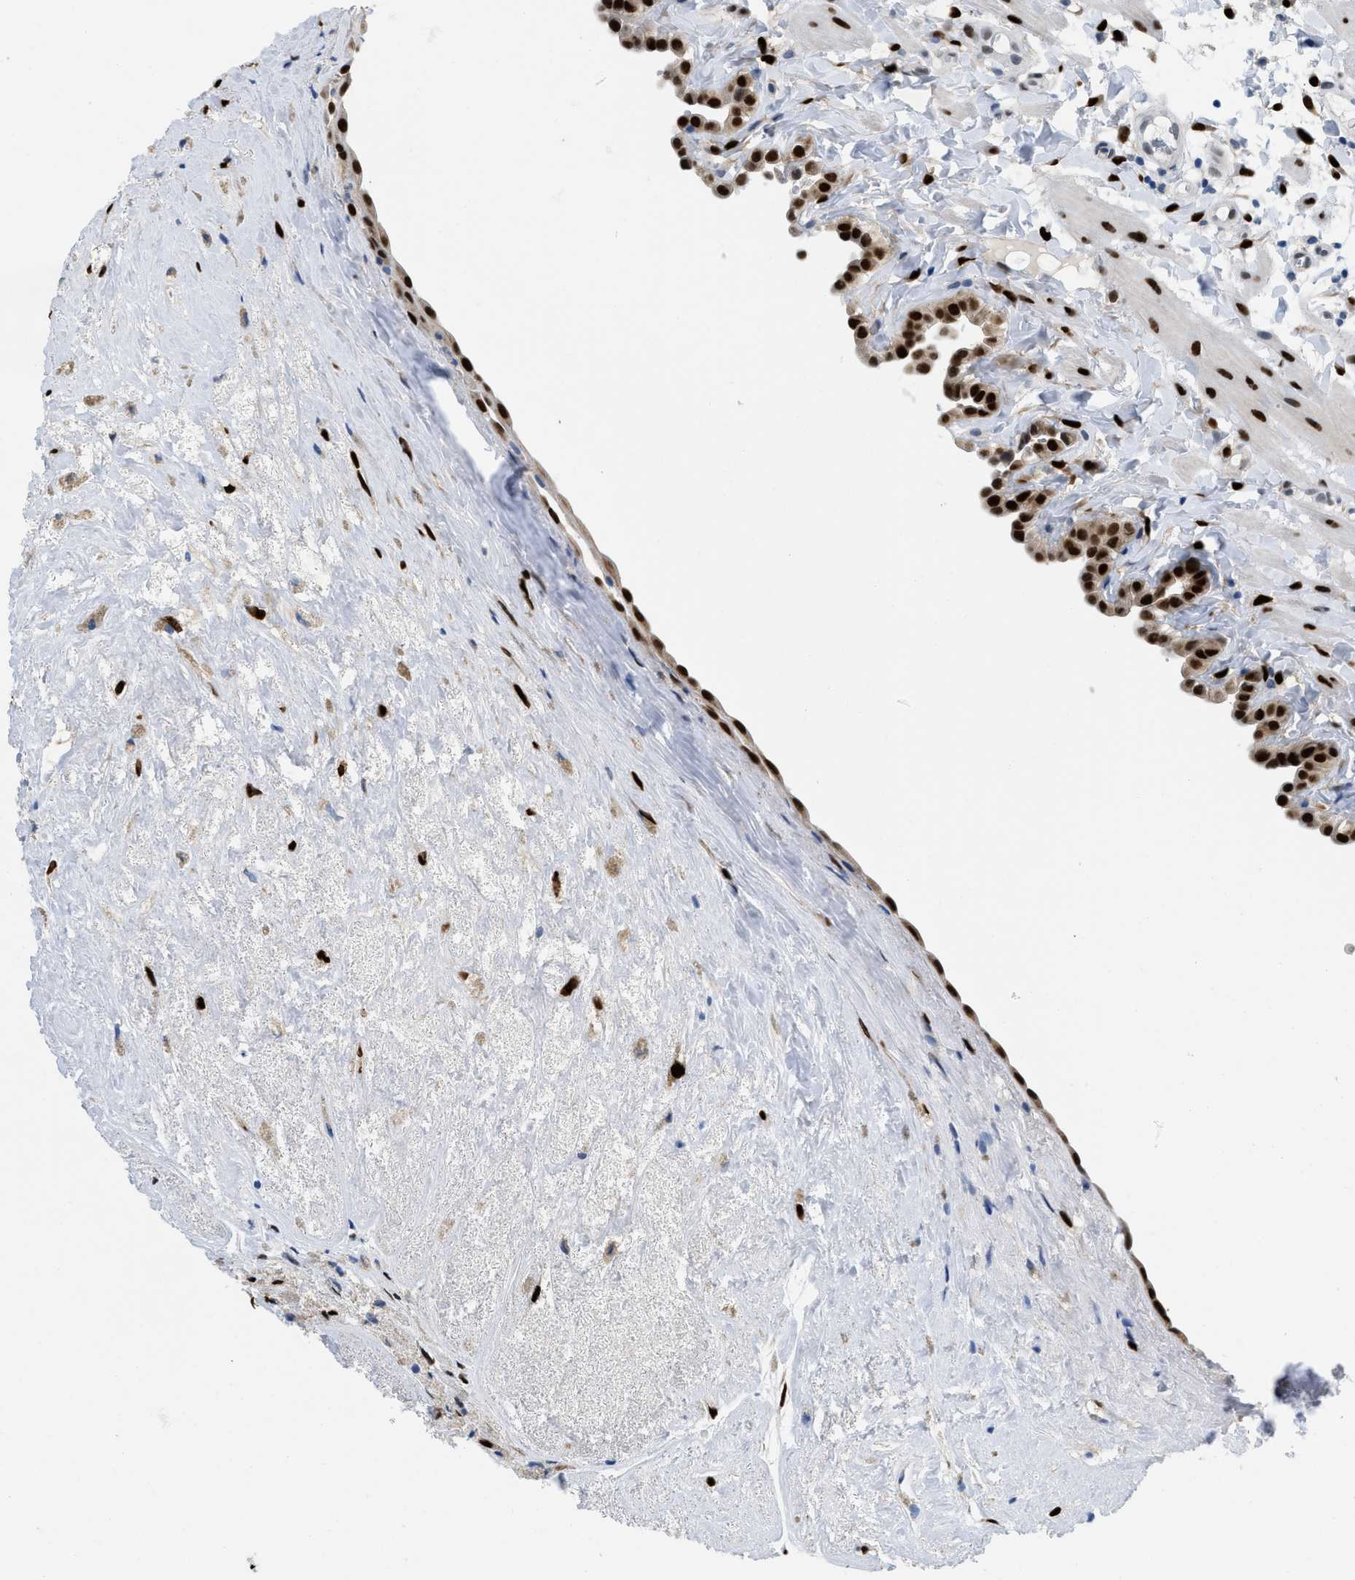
{"staining": {"intensity": "strong", "quantity": ">75%", "location": "nuclear"}, "tissue": "fallopian tube", "cell_type": "Glandular cells", "image_type": "normal", "snomed": [{"axis": "morphology", "description": "Normal tissue, NOS"}, {"axis": "topography", "description": "Fallopian tube"}, {"axis": "topography", "description": "Placenta"}], "caption": "Fallopian tube stained with immunohistochemistry (IHC) reveals strong nuclear positivity in approximately >75% of glandular cells. (Stains: DAB (3,3'-diaminobenzidine) in brown, nuclei in blue, Microscopy: brightfield microscopy at high magnification).", "gene": "NFIX", "patient": {"sex": "female", "age": 34}}